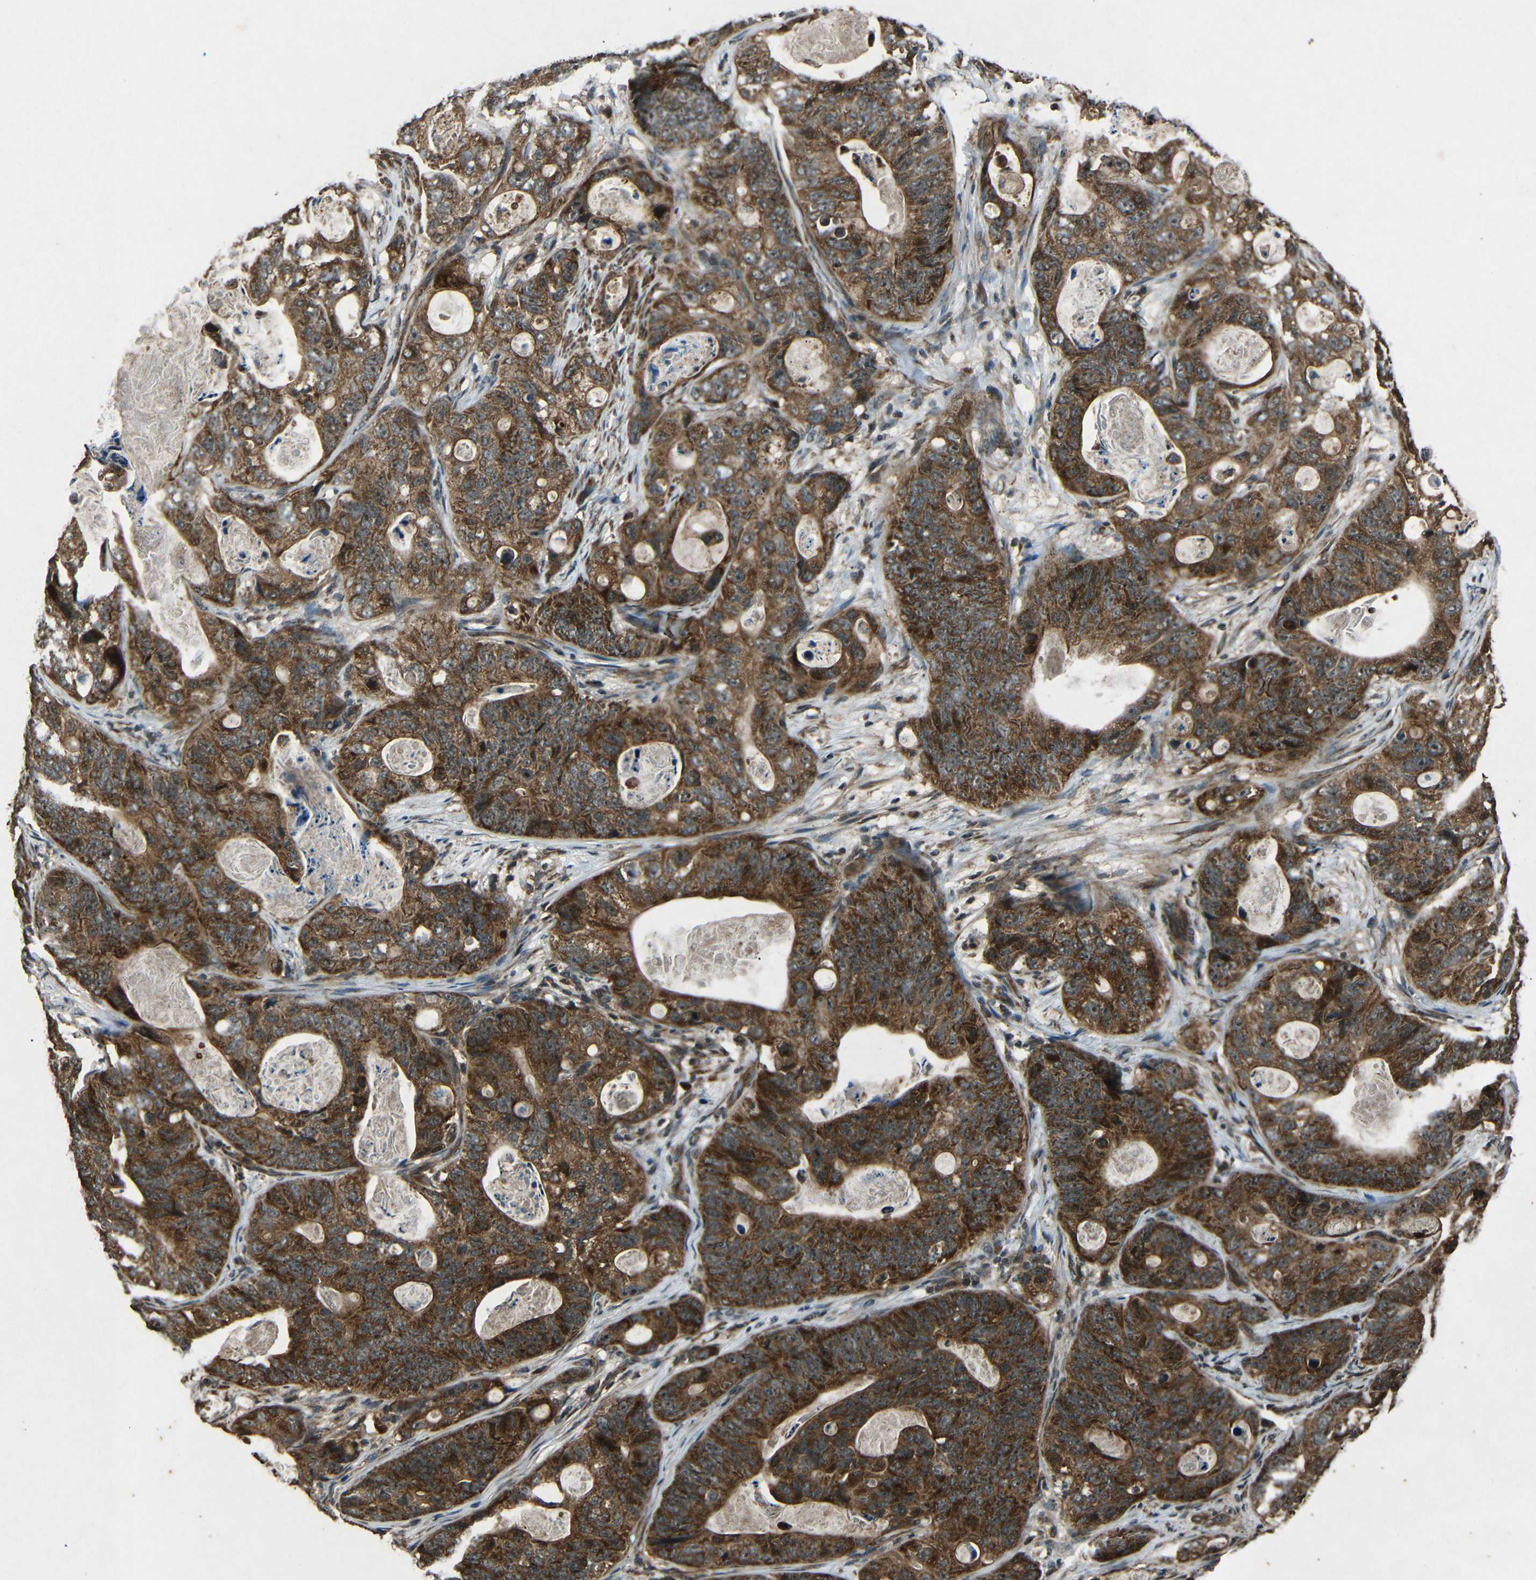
{"staining": {"intensity": "strong", "quantity": ">75%", "location": "cytoplasmic/membranous"}, "tissue": "stomach cancer", "cell_type": "Tumor cells", "image_type": "cancer", "snomed": [{"axis": "morphology", "description": "Adenocarcinoma, NOS"}, {"axis": "topography", "description": "Stomach"}], "caption": "Strong cytoplasmic/membranous staining for a protein is seen in approximately >75% of tumor cells of adenocarcinoma (stomach) using IHC.", "gene": "PLK2", "patient": {"sex": "female", "age": 89}}